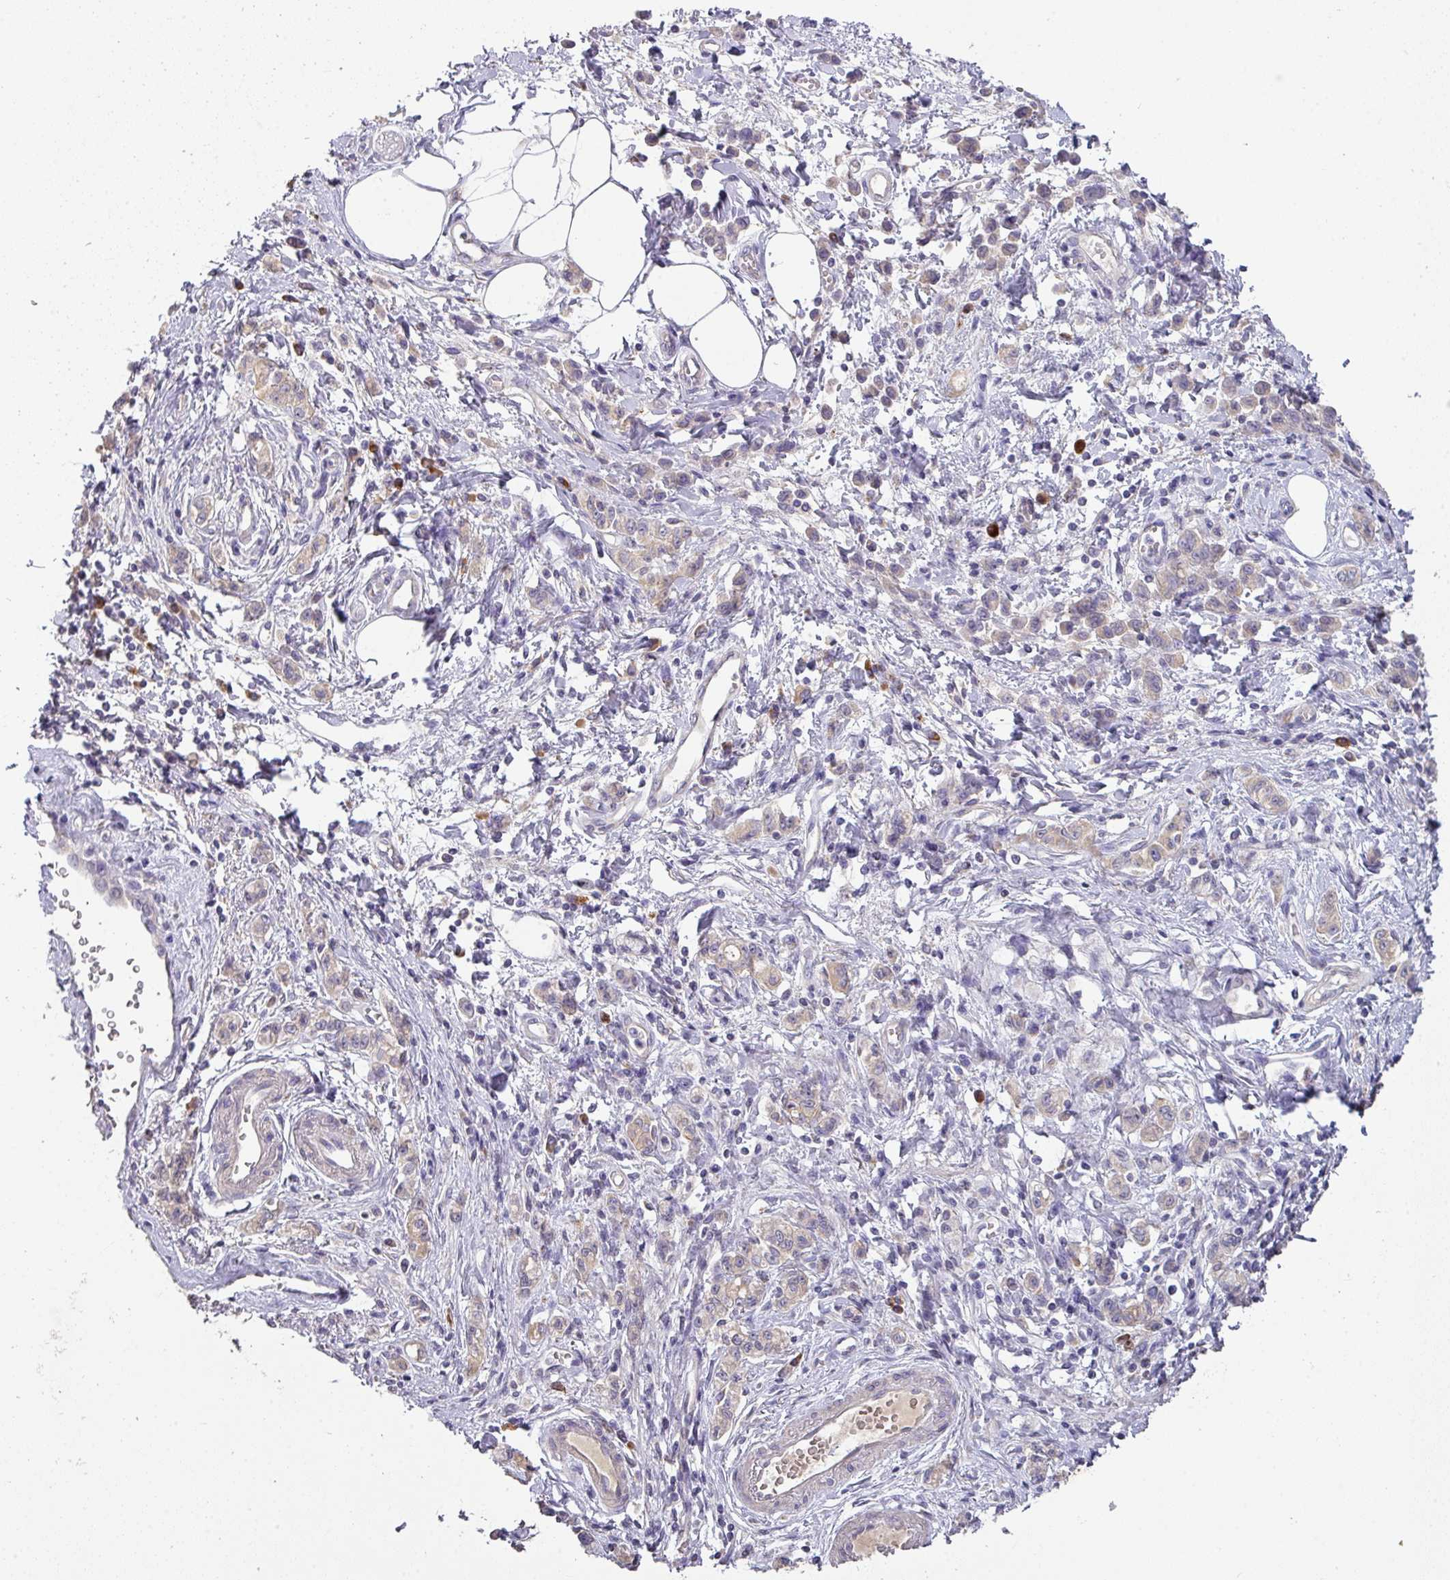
{"staining": {"intensity": "weak", "quantity": "25%-75%", "location": "cytoplasmic/membranous"}, "tissue": "stomach cancer", "cell_type": "Tumor cells", "image_type": "cancer", "snomed": [{"axis": "morphology", "description": "Adenocarcinoma, NOS"}, {"axis": "topography", "description": "Stomach"}], "caption": "Human stomach adenocarcinoma stained with a protein marker reveals weak staining in tumor cells.", "gene": "ZNF266", "patient": {"sex": "male", "age": 77}}